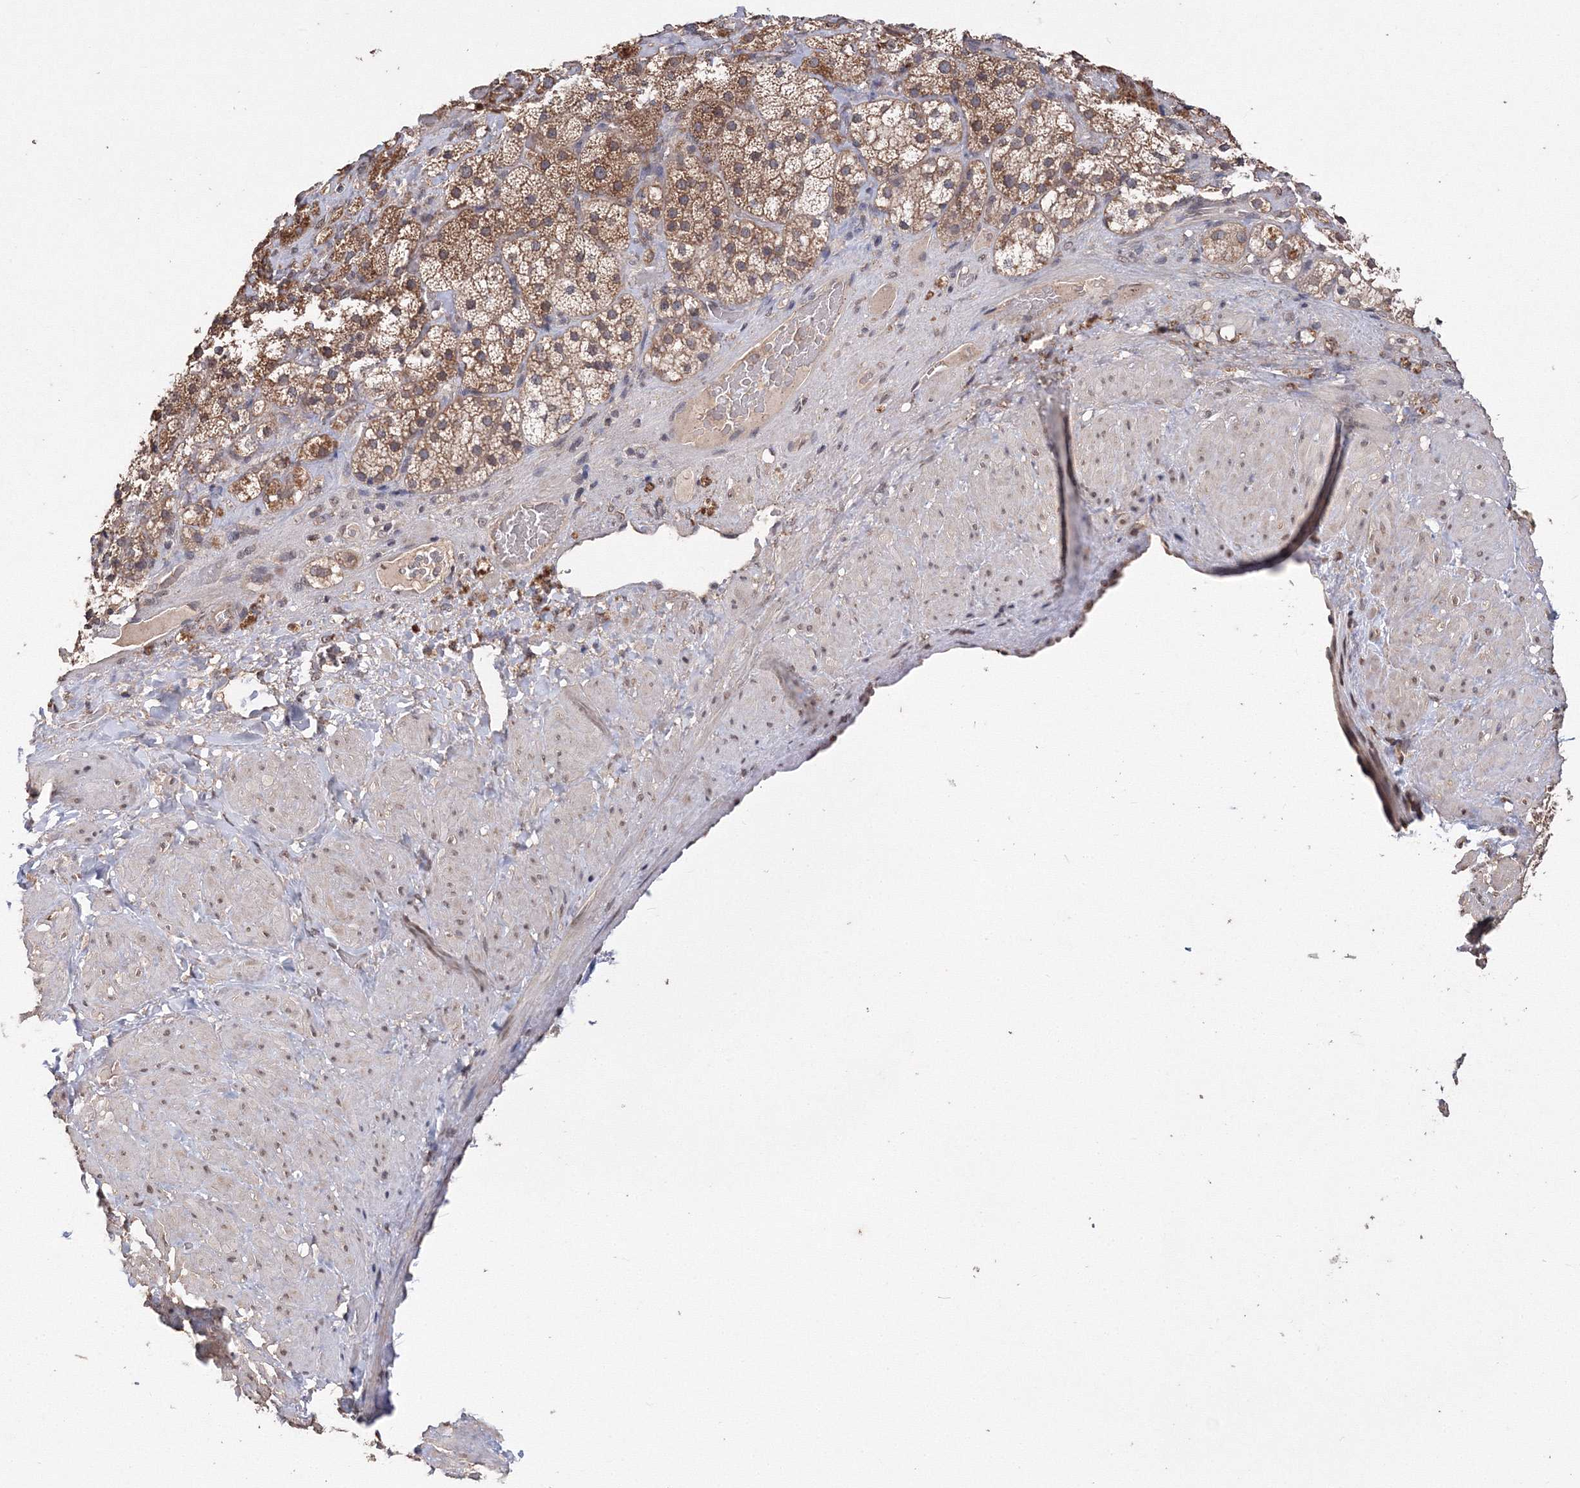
{"staining": {"intensity": "moderate", "quantity": ">75%", "location": "cytoplasmic/membranous"}, "tissue": "adrenal gland", "cell_type": "Glandular cells", "image_type": "normal", "snomed": [{"axis": "morphology", "description": "Normal tissue, NOS"}, {"axis": "topography", "description": "Adrenal gland"}], "caption": "Adrenal gland stained with DAB IHC displays medium levels of moderate cytoplasmic/membranous staining in approximately >75% of glandular cells.", "gene": "GPN1", "patient": {"sex": "male", "age": 57}}